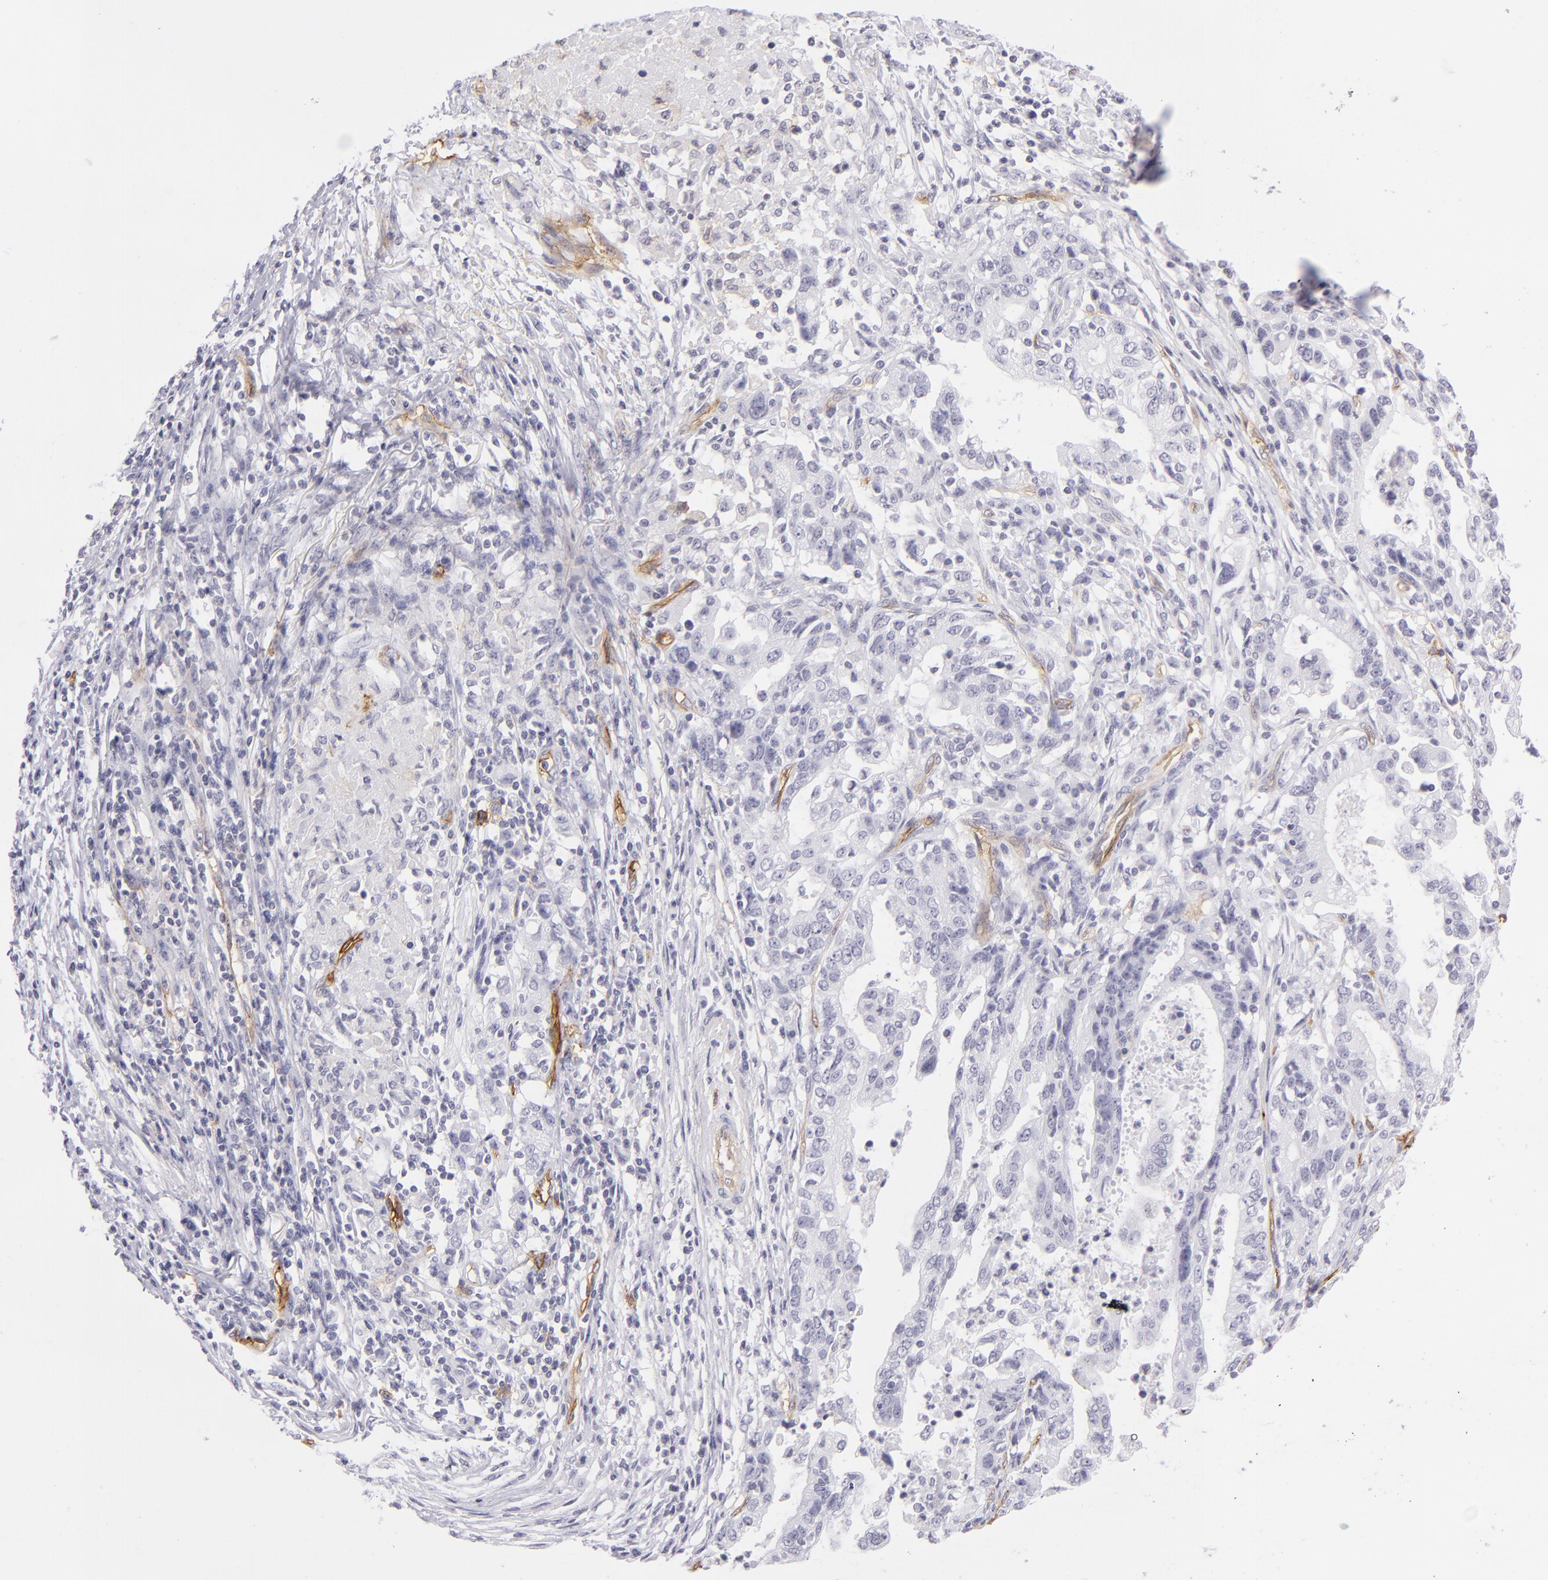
{"staining": {"intensity": "negative", "quantity": "none", "location": "none"}, "tissue": "stomach cancer", "cell_type": "Tumor cells", "image_type": "cancer", "snomed": [{"axis": "morphology", "description": "Adenocarcinoma, NOS"}, {"axis": "topography", "description": "Stomach, upper"}], "caption": "Tumor cells show no significant protein positivity in stomach cancer (adenocarcinoma).", "gene": "THBD", "patient": {"sex": "female", "age": 50}}